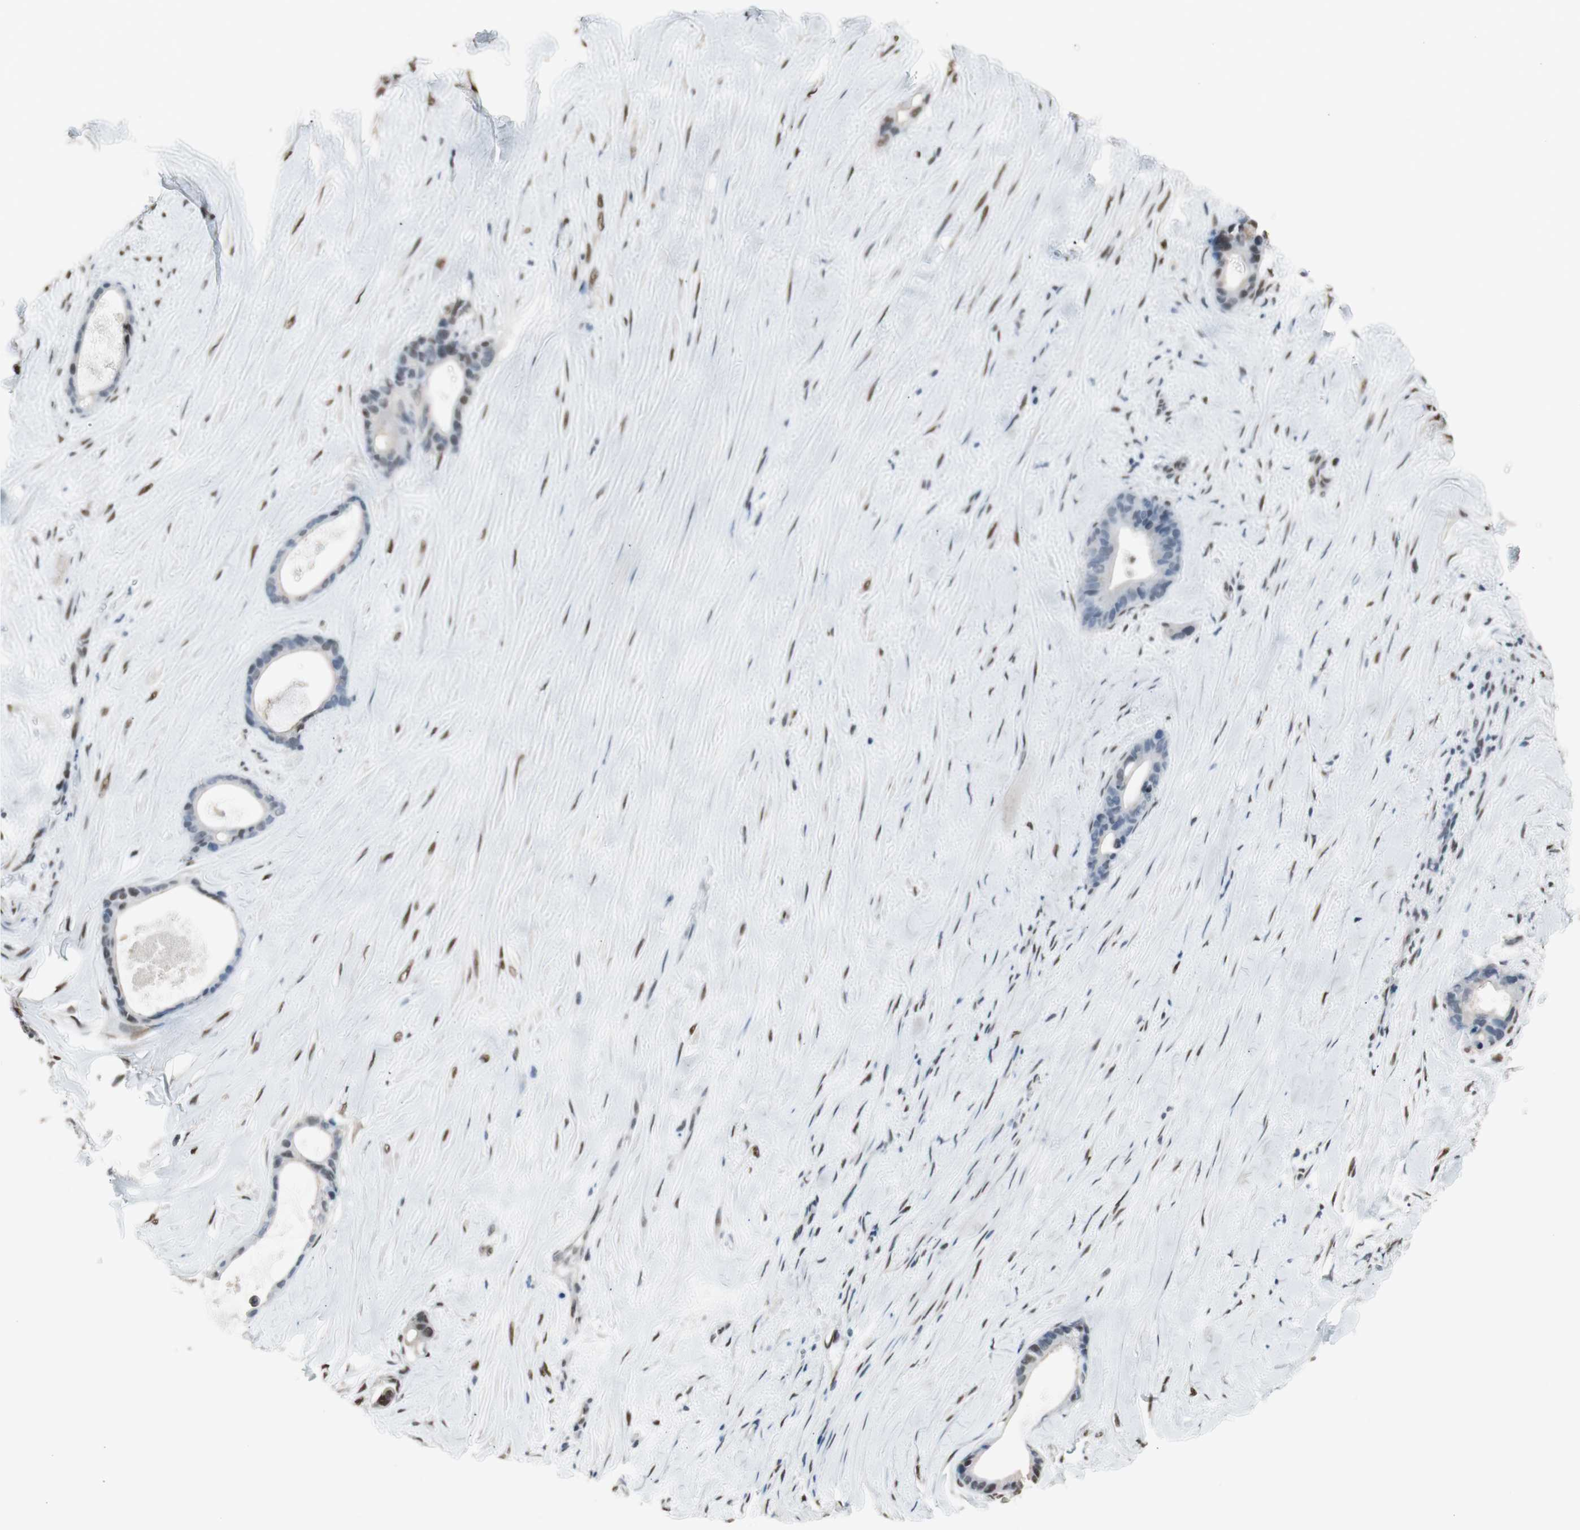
{"staining": {"intensity": "negative", "quantity": "none", "location": "none"}, "tissue": "liver cancer", "cell_type": "Tumor cells", "image_type": "cancer", "snomed": [{"axis": "morphology", "description": "Cholangiocarcinoma"}, {"axis": "topography", "description": "Liver"}], "caption": "Immunohistochemistry of human cholangiocarcinoma (liver) reveals no positivity in tumor cells.", "gene": "PML", "patient": {"sex": "female", "age": 55}}